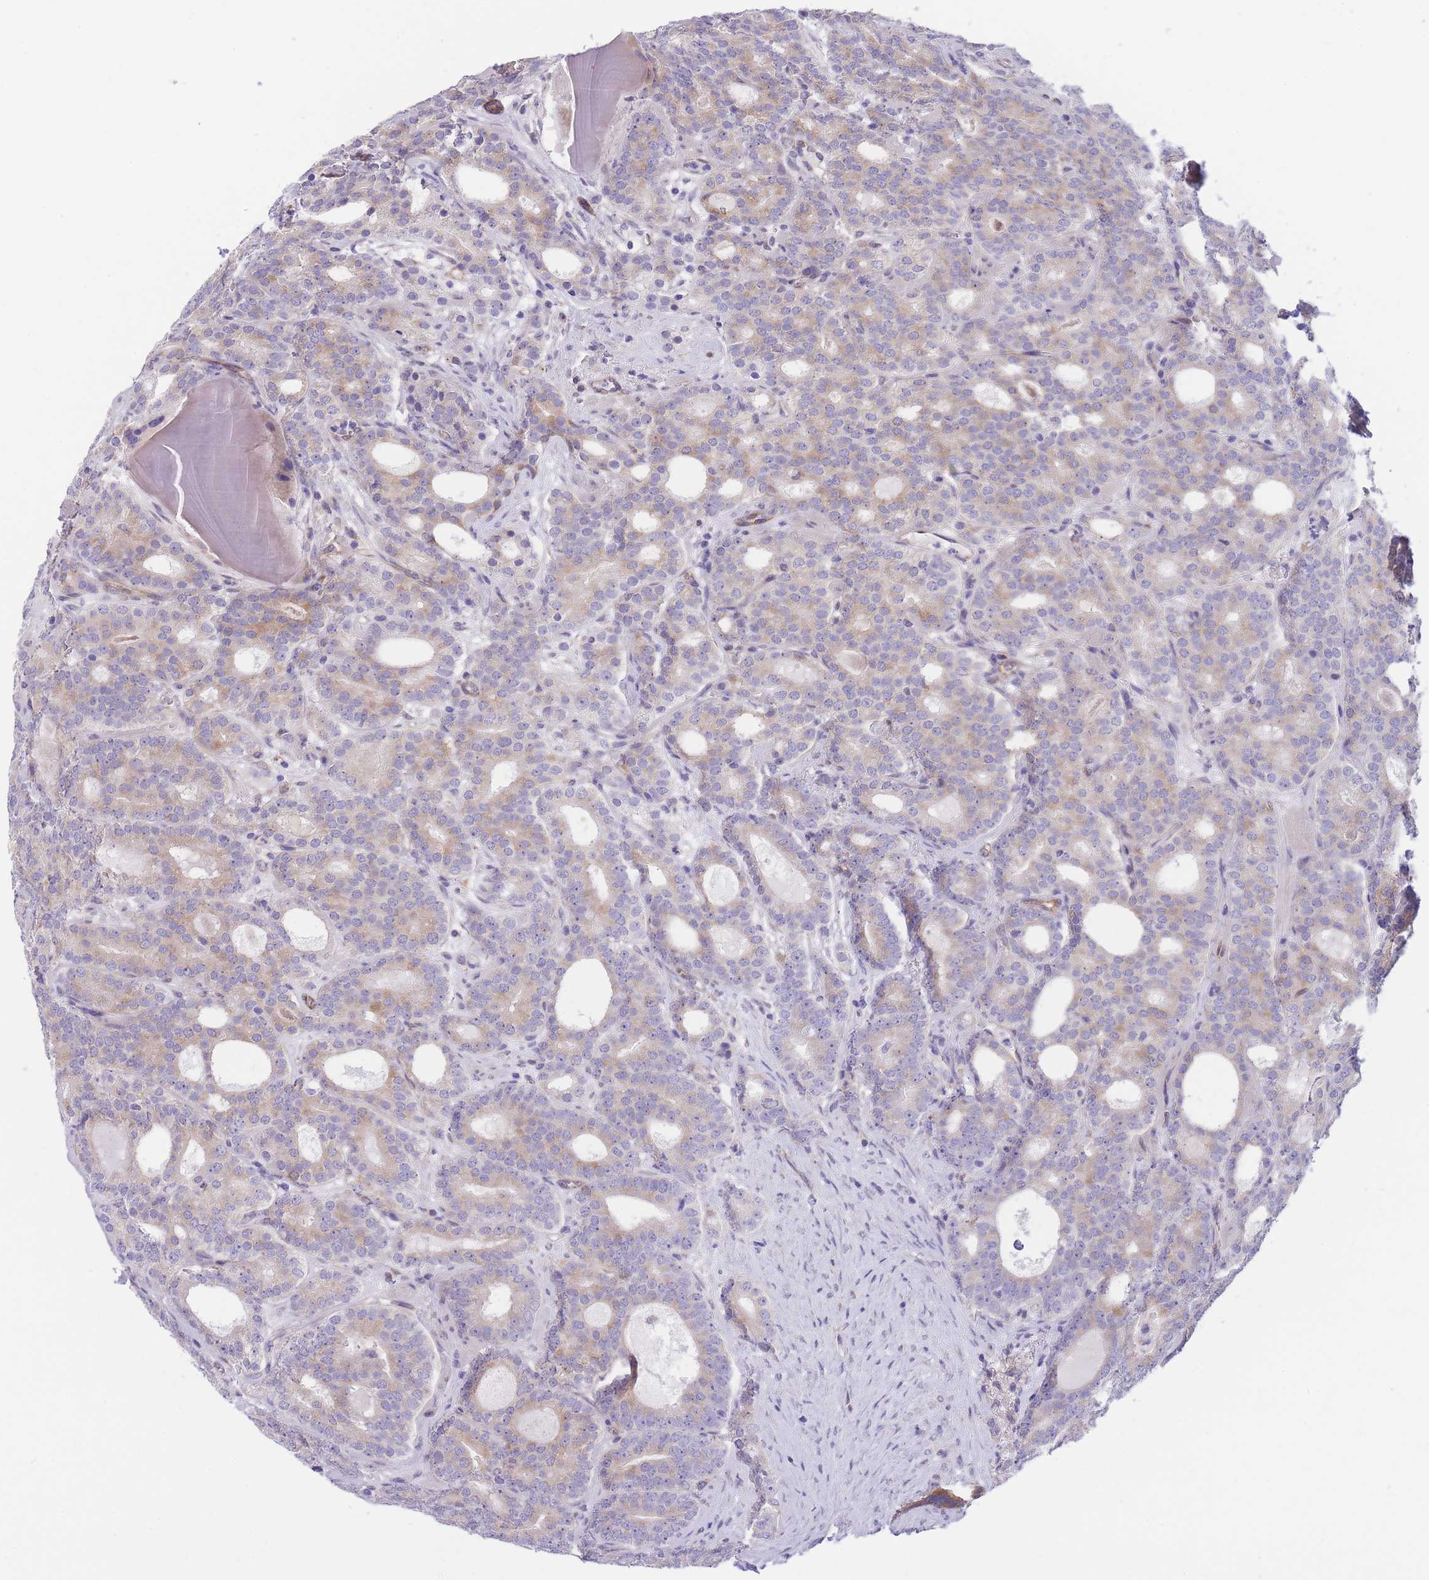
{"staining": {"intensity": "weak", "quantity": "25%-75%", "location": "cytoplasmic/membranous"}, "tissue": "prostate cancer", "cell_type": "Tumor cells", "image_type": "cancer", "snomed": [{"axis": "morphology", "description": "Adenocarcinoma, High grade"}, {"axis": "topography", "description": "Prostate"}], "caption": "Immunohistochemistry (DAB) staining of prostate cancer (adenocarcinoma (high-grade)) reveals weak cytoplasmic/membranous protein positivity in approximately 25%-75% of tumor cells. (brown staining indicates protein expression, while blue staining denotes nuclei).", "gene": "WWOX", "patient": {"sex": "male", "age": 64}}